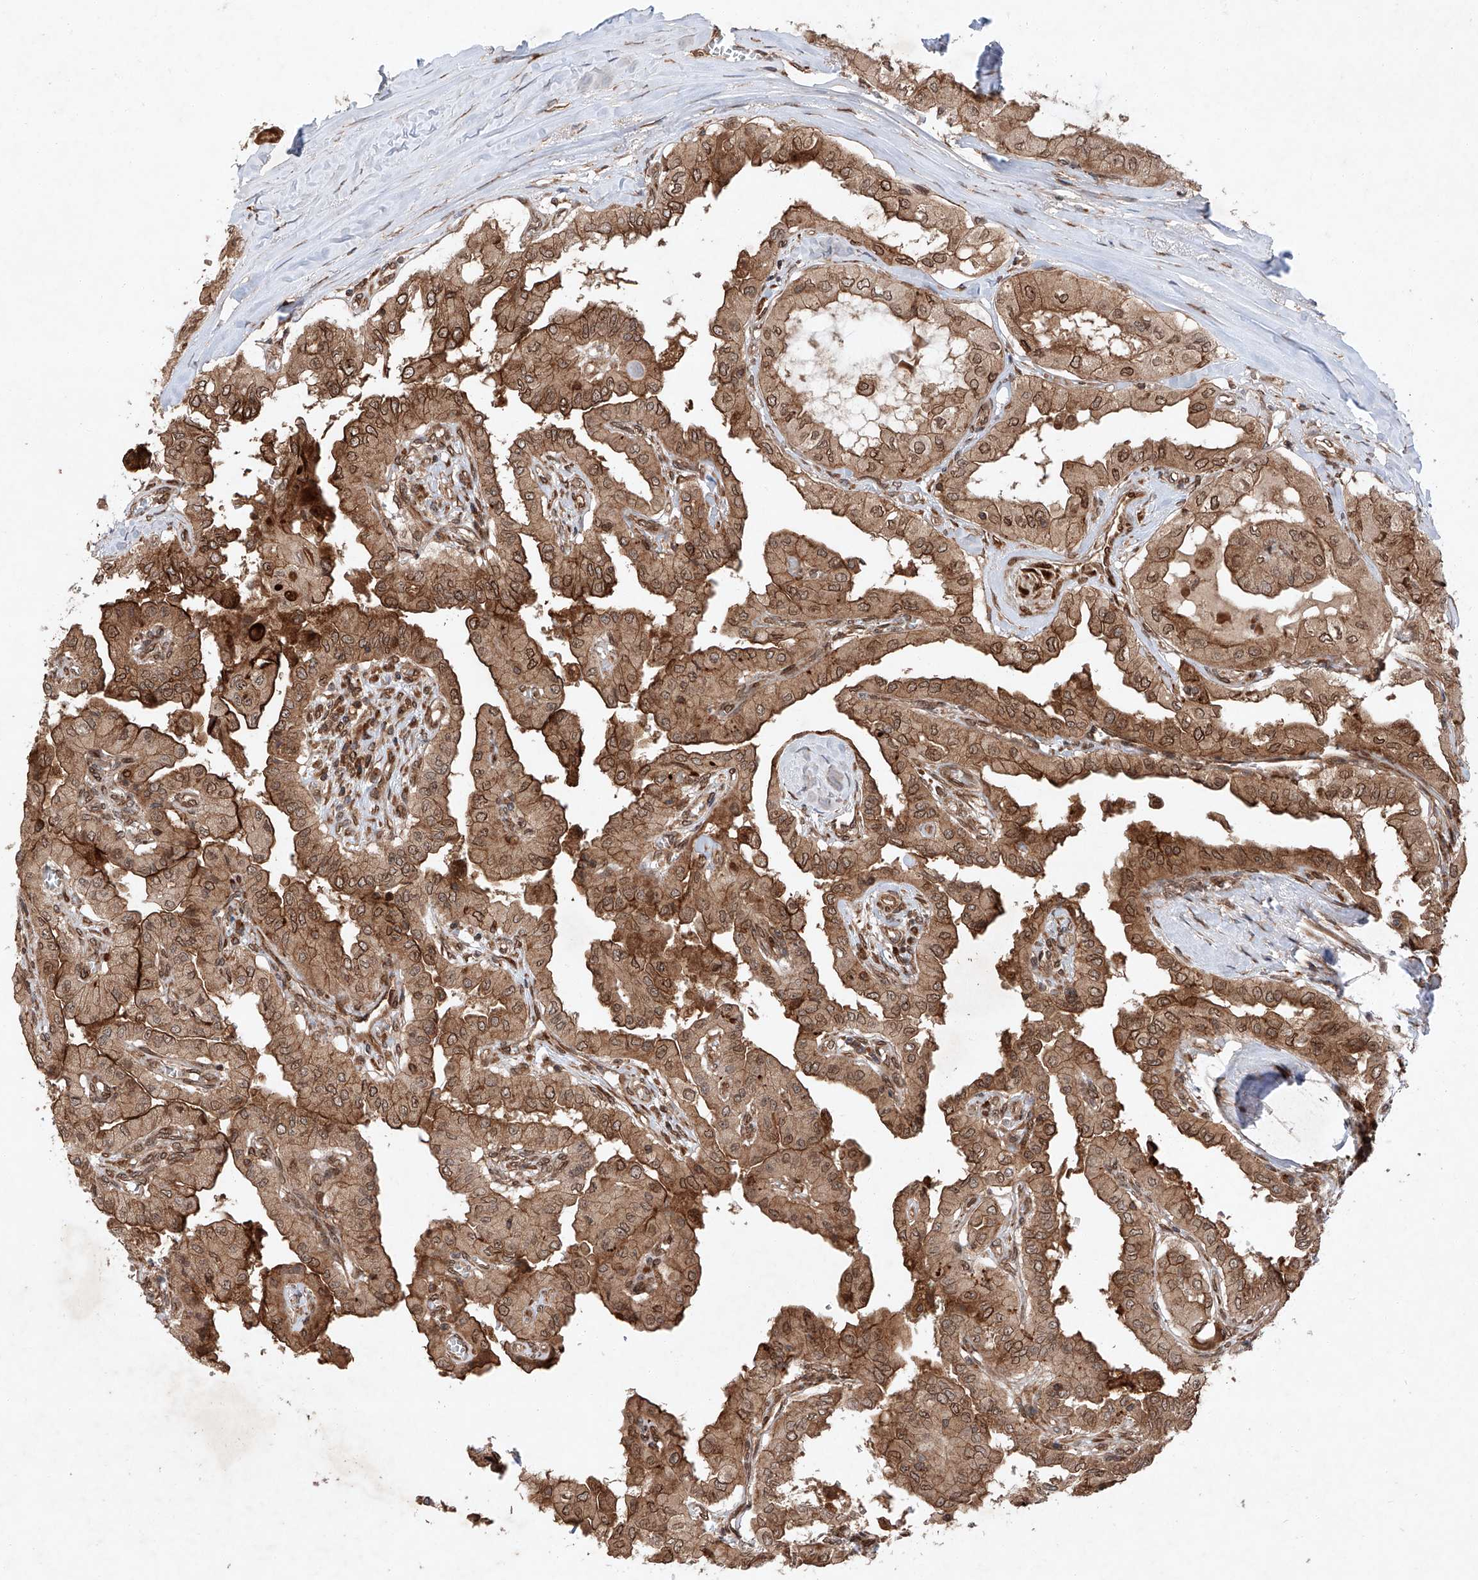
{"staining": {"intensity": "moderate", "quantity": ">75%", "location": "cytoplasmic/membranous,nuclear"}, "tissue": "thyroid cancer", "cell_type": "Tumor cells", "image_type": "cancer", "snomed": [{"axis": "morphology", "description": "Papillary adenocarcinoma, NOS"}, {"axis": "topography", "description": "Thyroid gland"}], "caption": "Thyroid cancer tissue shows moderate cytoplasmic/membranous and nuclear positivity in about >75% of tumor cells (brown staining indicates protein expression, while blue staining denotes nuclei).", "gene": "ZFP28", "patient": {"sex": "female", "age": 59}}